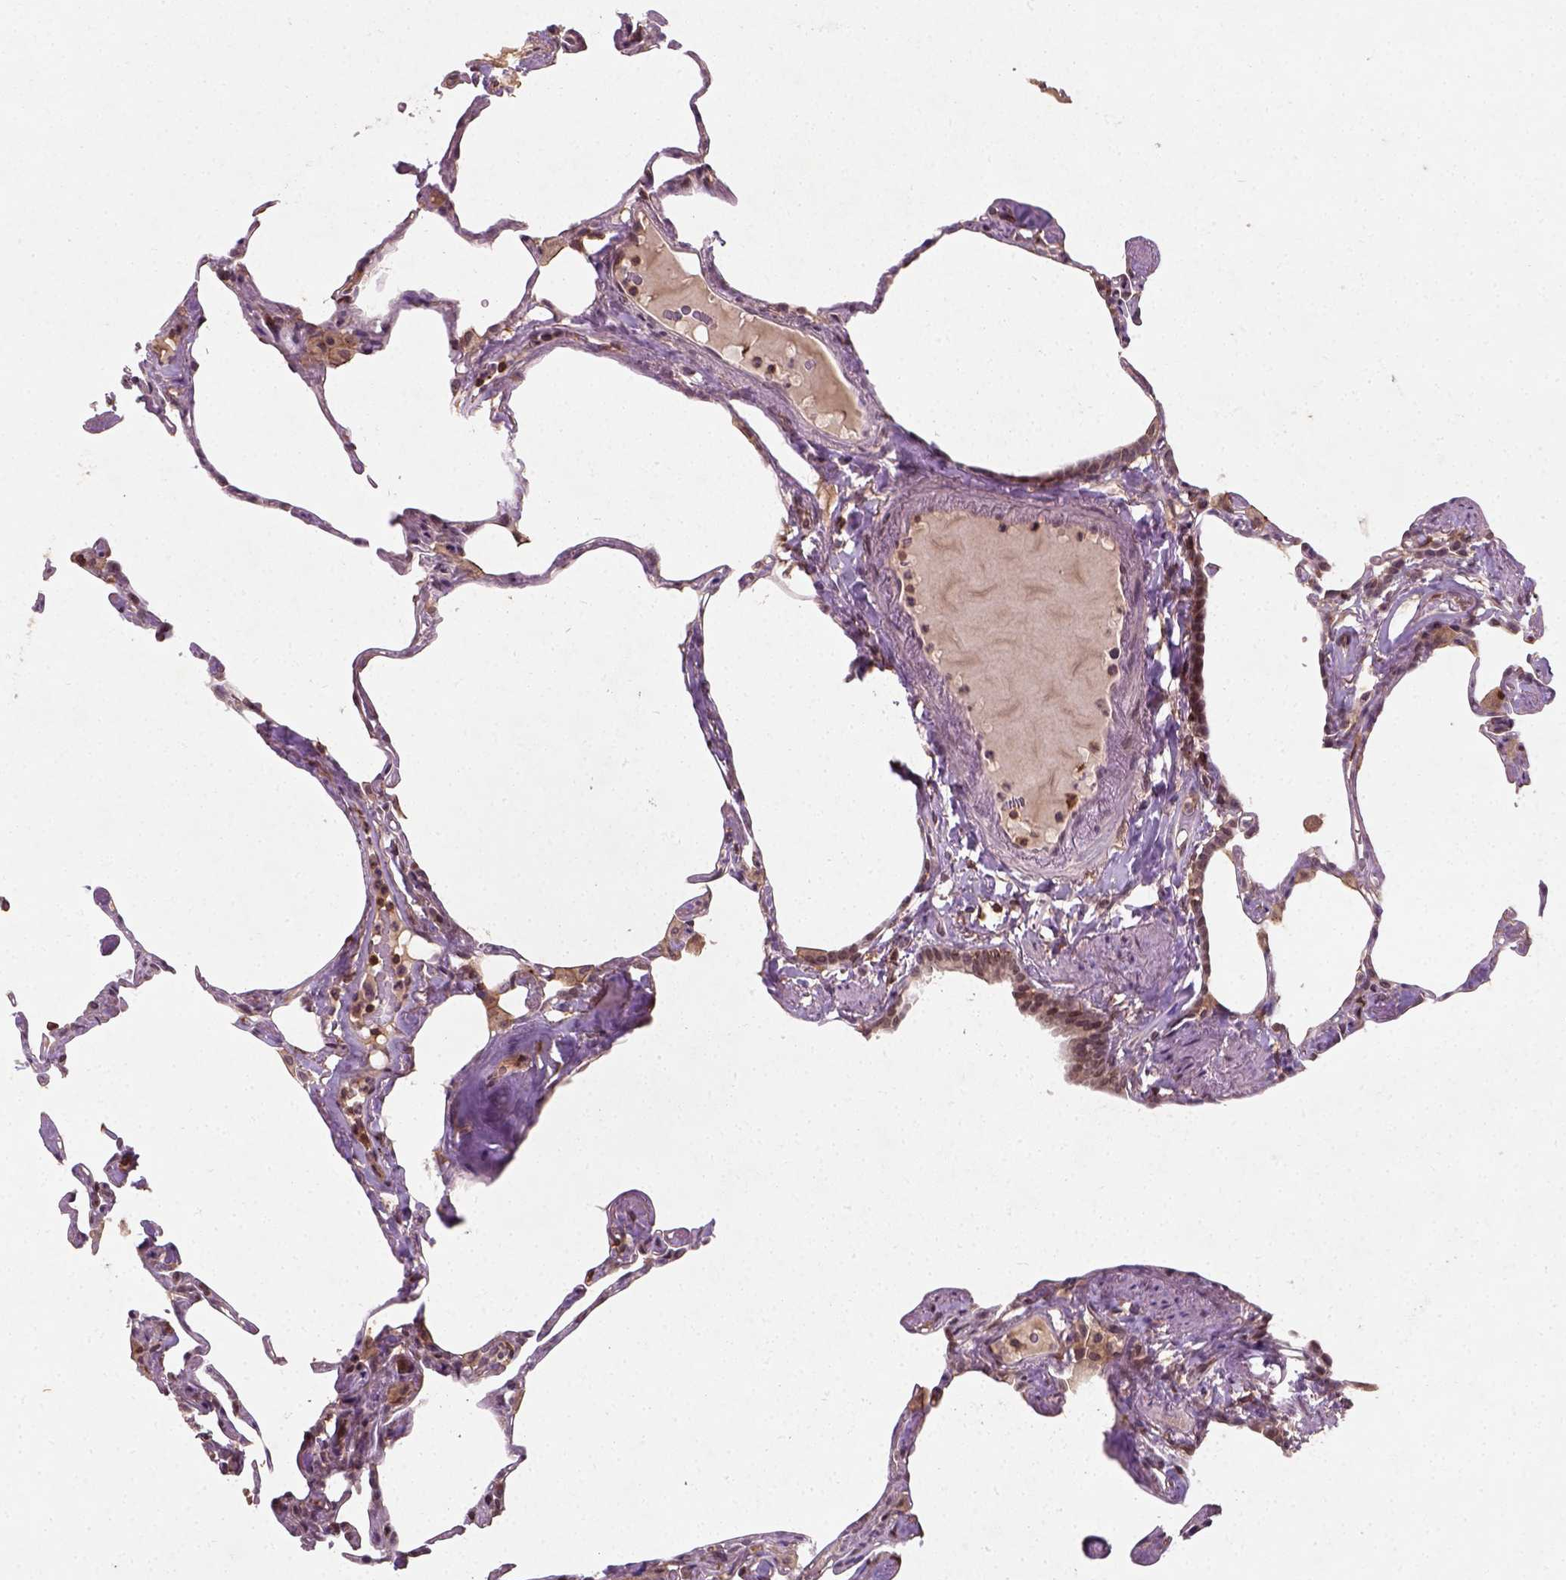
{"staining": {"intensity": "weak", "quantity": ">75%", "location": "cytoplasmic/membranous"}, "tissue": "lung", "cell_type": "Alveolar cells", "image_type": "normal", "snomed": [{"axis": "morphology", "description": "Normal tissue, NOS"}, {"axis": "topography", "description": "Lung"}], "caption": "Normal lung was stained to show a protein in brown. There is low levels of weak cytoplasmic/membranous staining in about >75% of alveolar cells. (Brightfield microscopy of DAB IHC at high magnification).", "gene": "CAMKK1", "patient": {"sex": "male", "age": 65}}